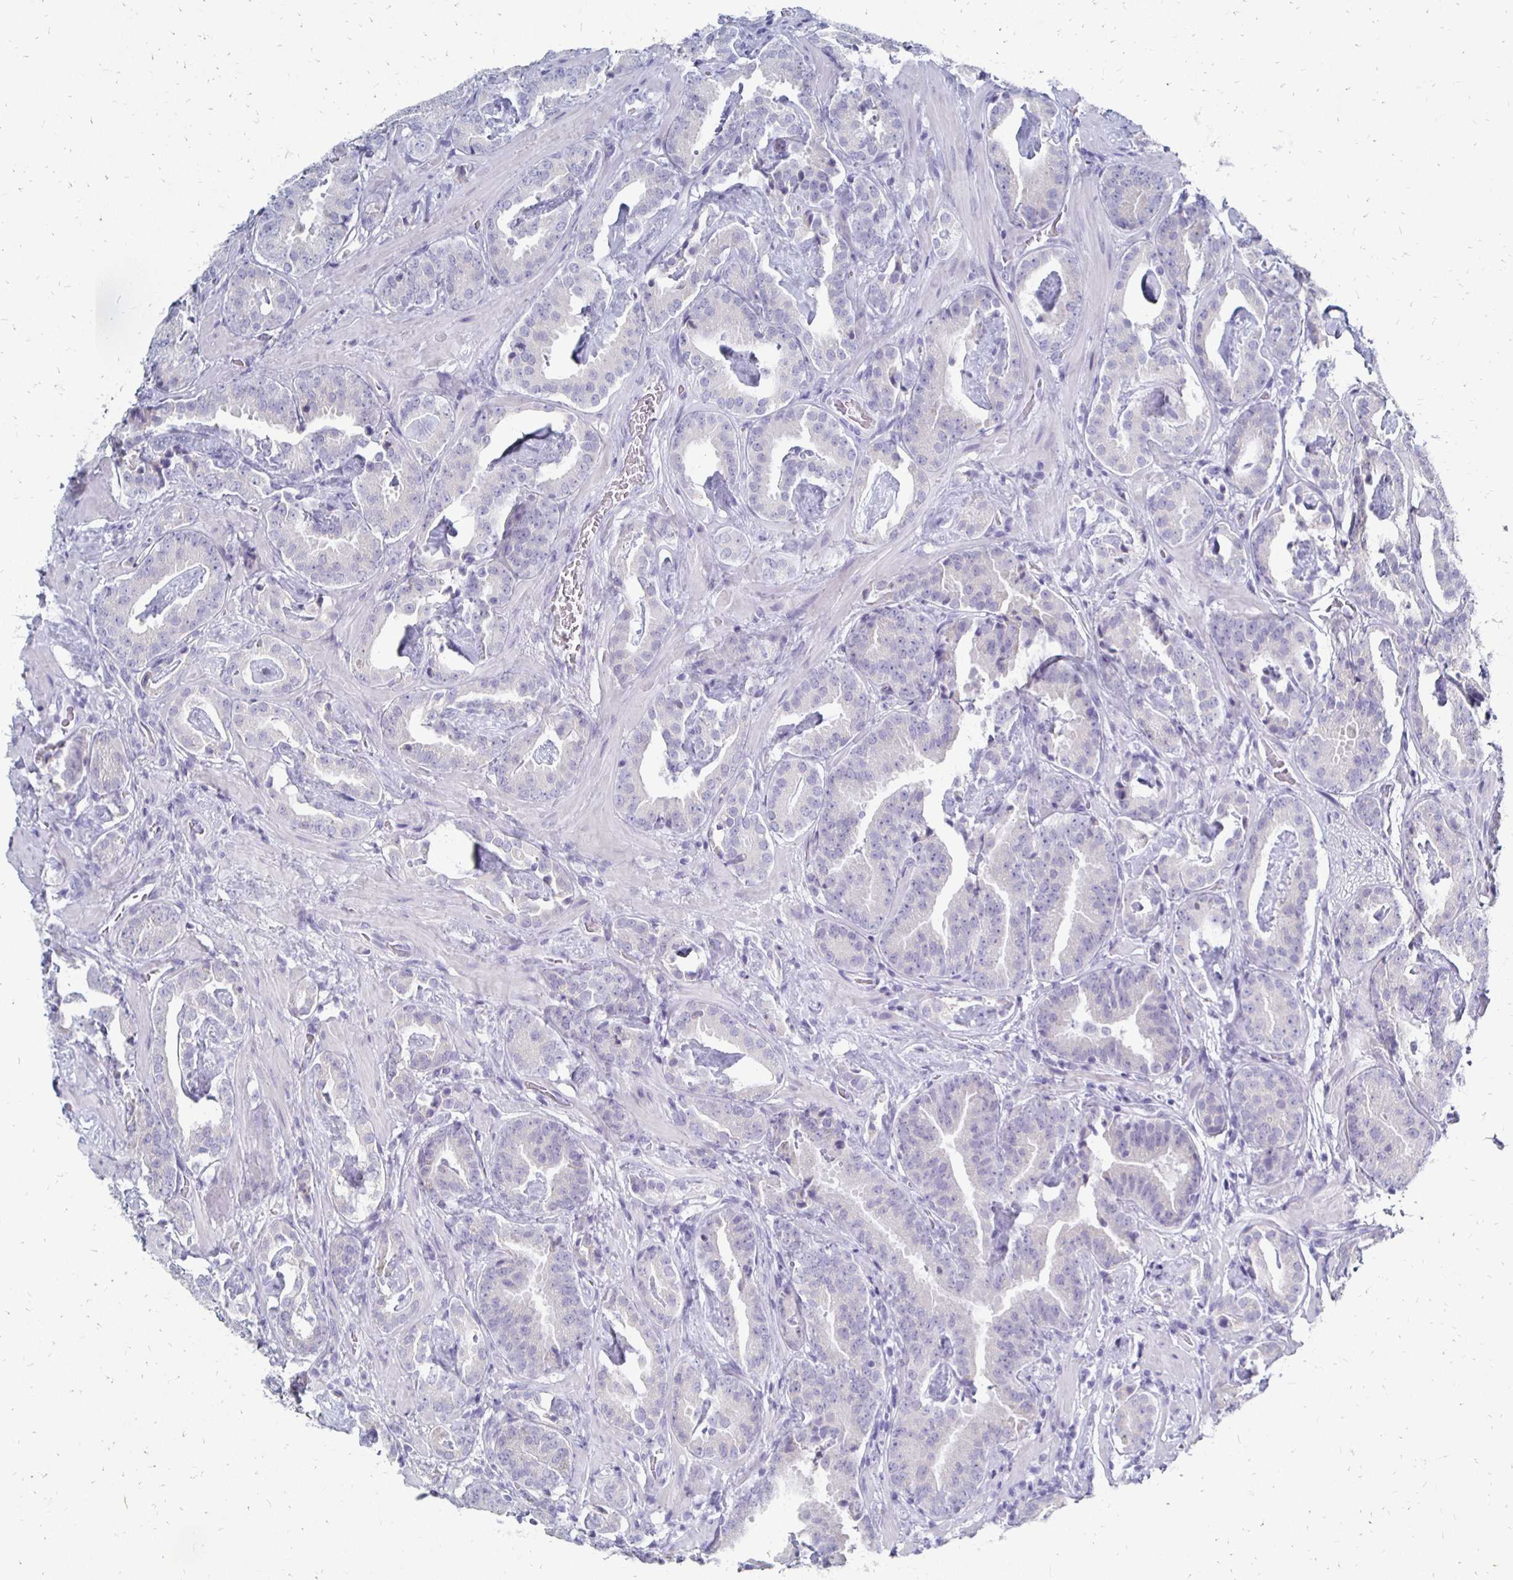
{"staining": {"intensity": "negative", "quantity": "none", "location": "none"}, "tissue": "prostate cancer", "cell_type": "Tumor cells", "image_type": "cancer", "snomed": [{"axis": "morphology", "description": "Adenocarcinoma, Low grade"}, {"axis": "topography", "description": "Prostate"}], "caption": "Immunohistochemical staining of prostate cancer reveals no significant expression in tumor cells. The staining was performed using DAB to visualize the protein expression in brown, while the nuclei were stained in blue with hematoxylin (Magnification: 20x).", "gene": "SYCP3", "patient": {"sex": "male", "age": 62}}